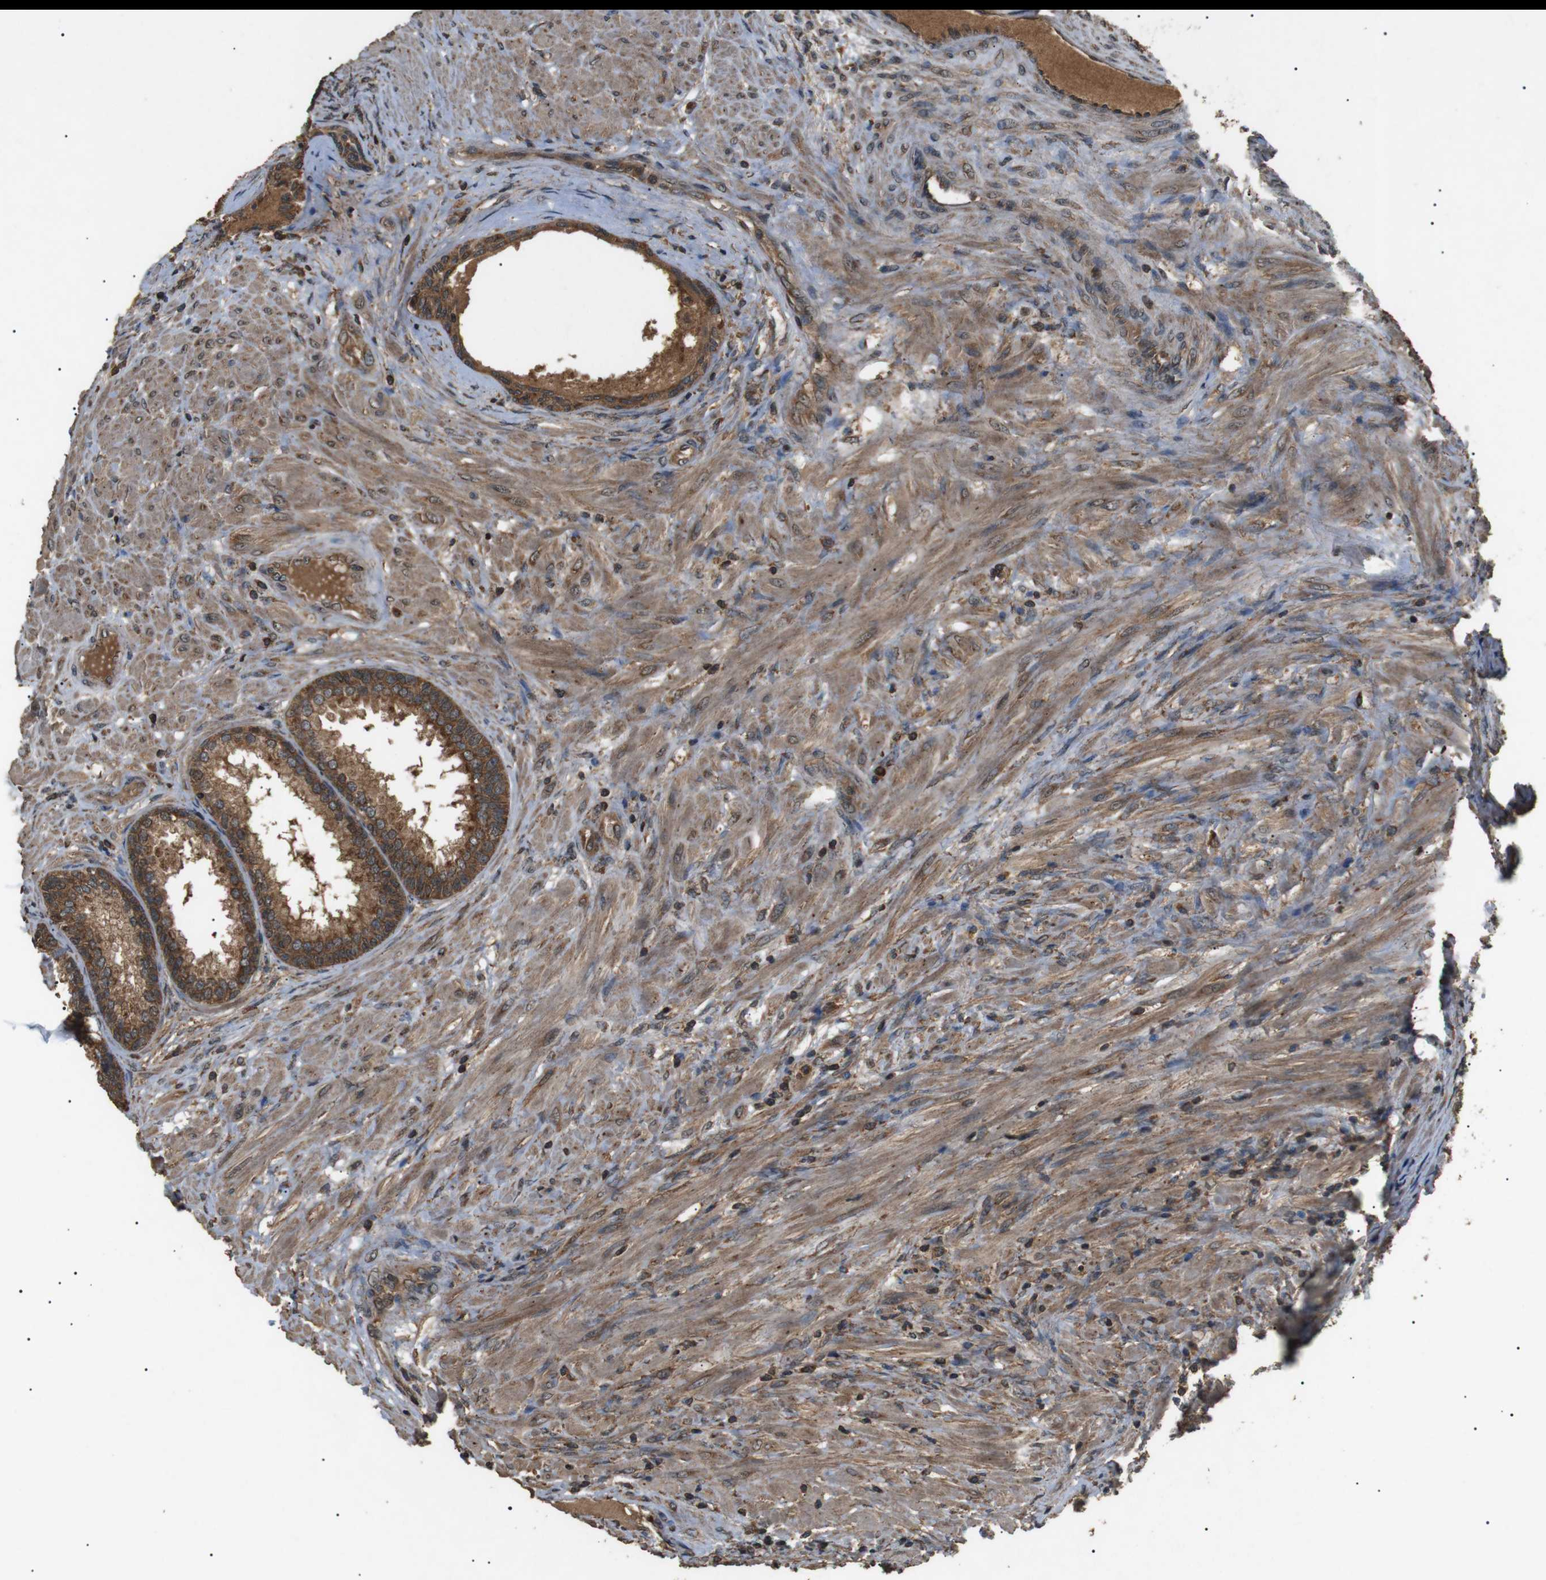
{"staining": {"intensity": "strong", "quantity": ">75%", "location": "cytoplasmic/membranous"}, "tissue": "prostate", "cell_type": "Glandular cells", "image_type": "normal", "snomed": [{"axis": "morphology", "description": "Normal tissue, NOS"}, {"axis": "topography", "description": "Prostate"}], "caption": "A brown stain highlights strong cytoplasmic/membranous positivity of a protein in glandular cells of benign human prostate.", "gene": "TBC1D15", "patient": {"sex": "male", "age": 76}}